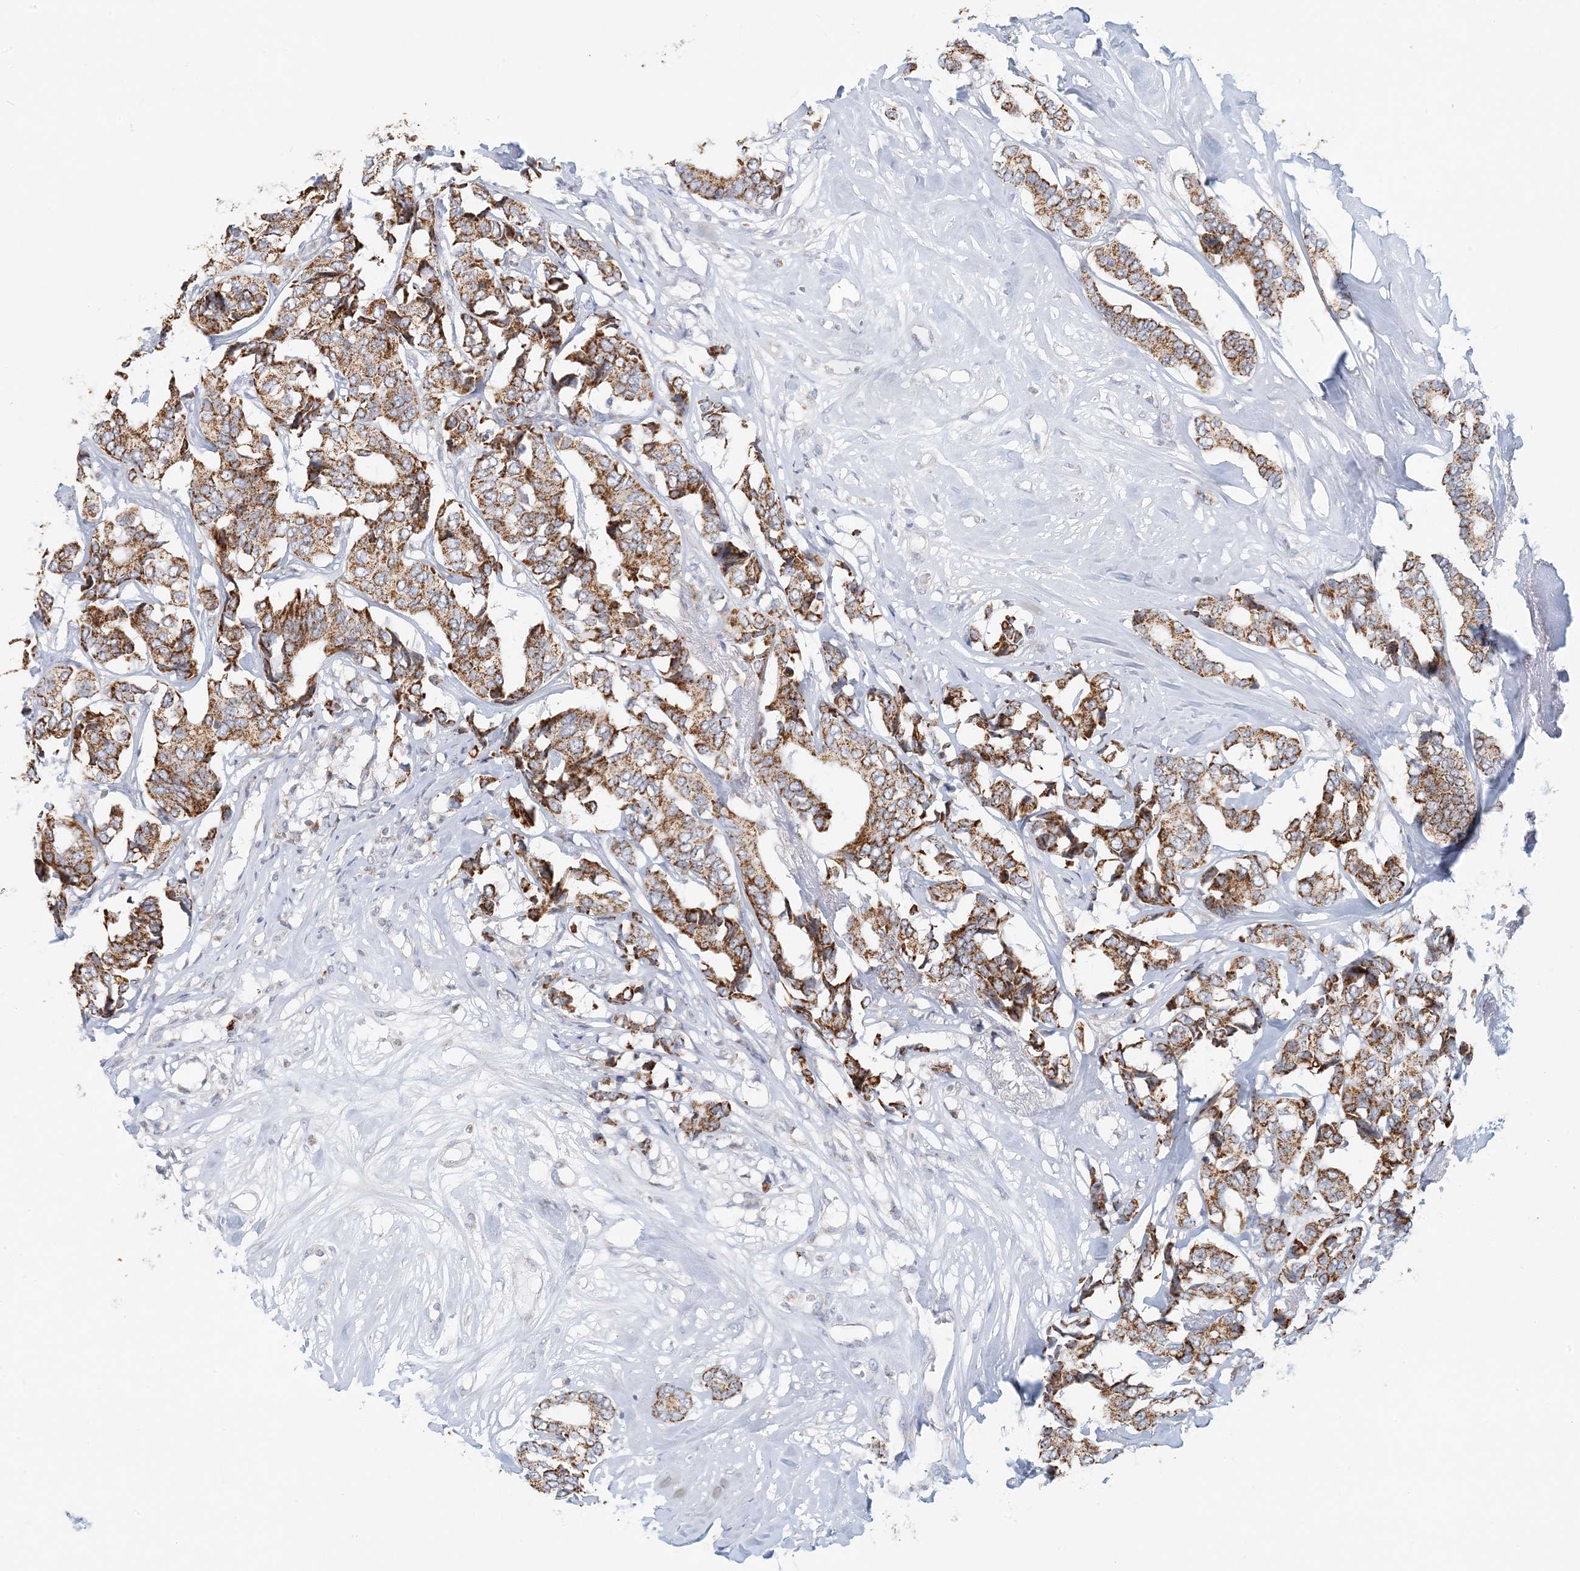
{"staining": {"intensity": "strong", "quantity": ">75%", "location": "cytoplasmic/membranous"}, "tissue": "breast cancer", "cell_type": "Tumor cells", "image_type": "cancer", "snomed": [{"axis": "morphology", "description": "Duct carcinoma"}, {"axis": "topography", "description": "Breast"}], "caption": "Protein staining of invasive ductal carcinoma (breast) tissue exhibits strong cytoplasmic/membranous staining in about >75% of tumor cells.", "gene": "BDH1", "patient": {"sex": "female", "age": 87}}